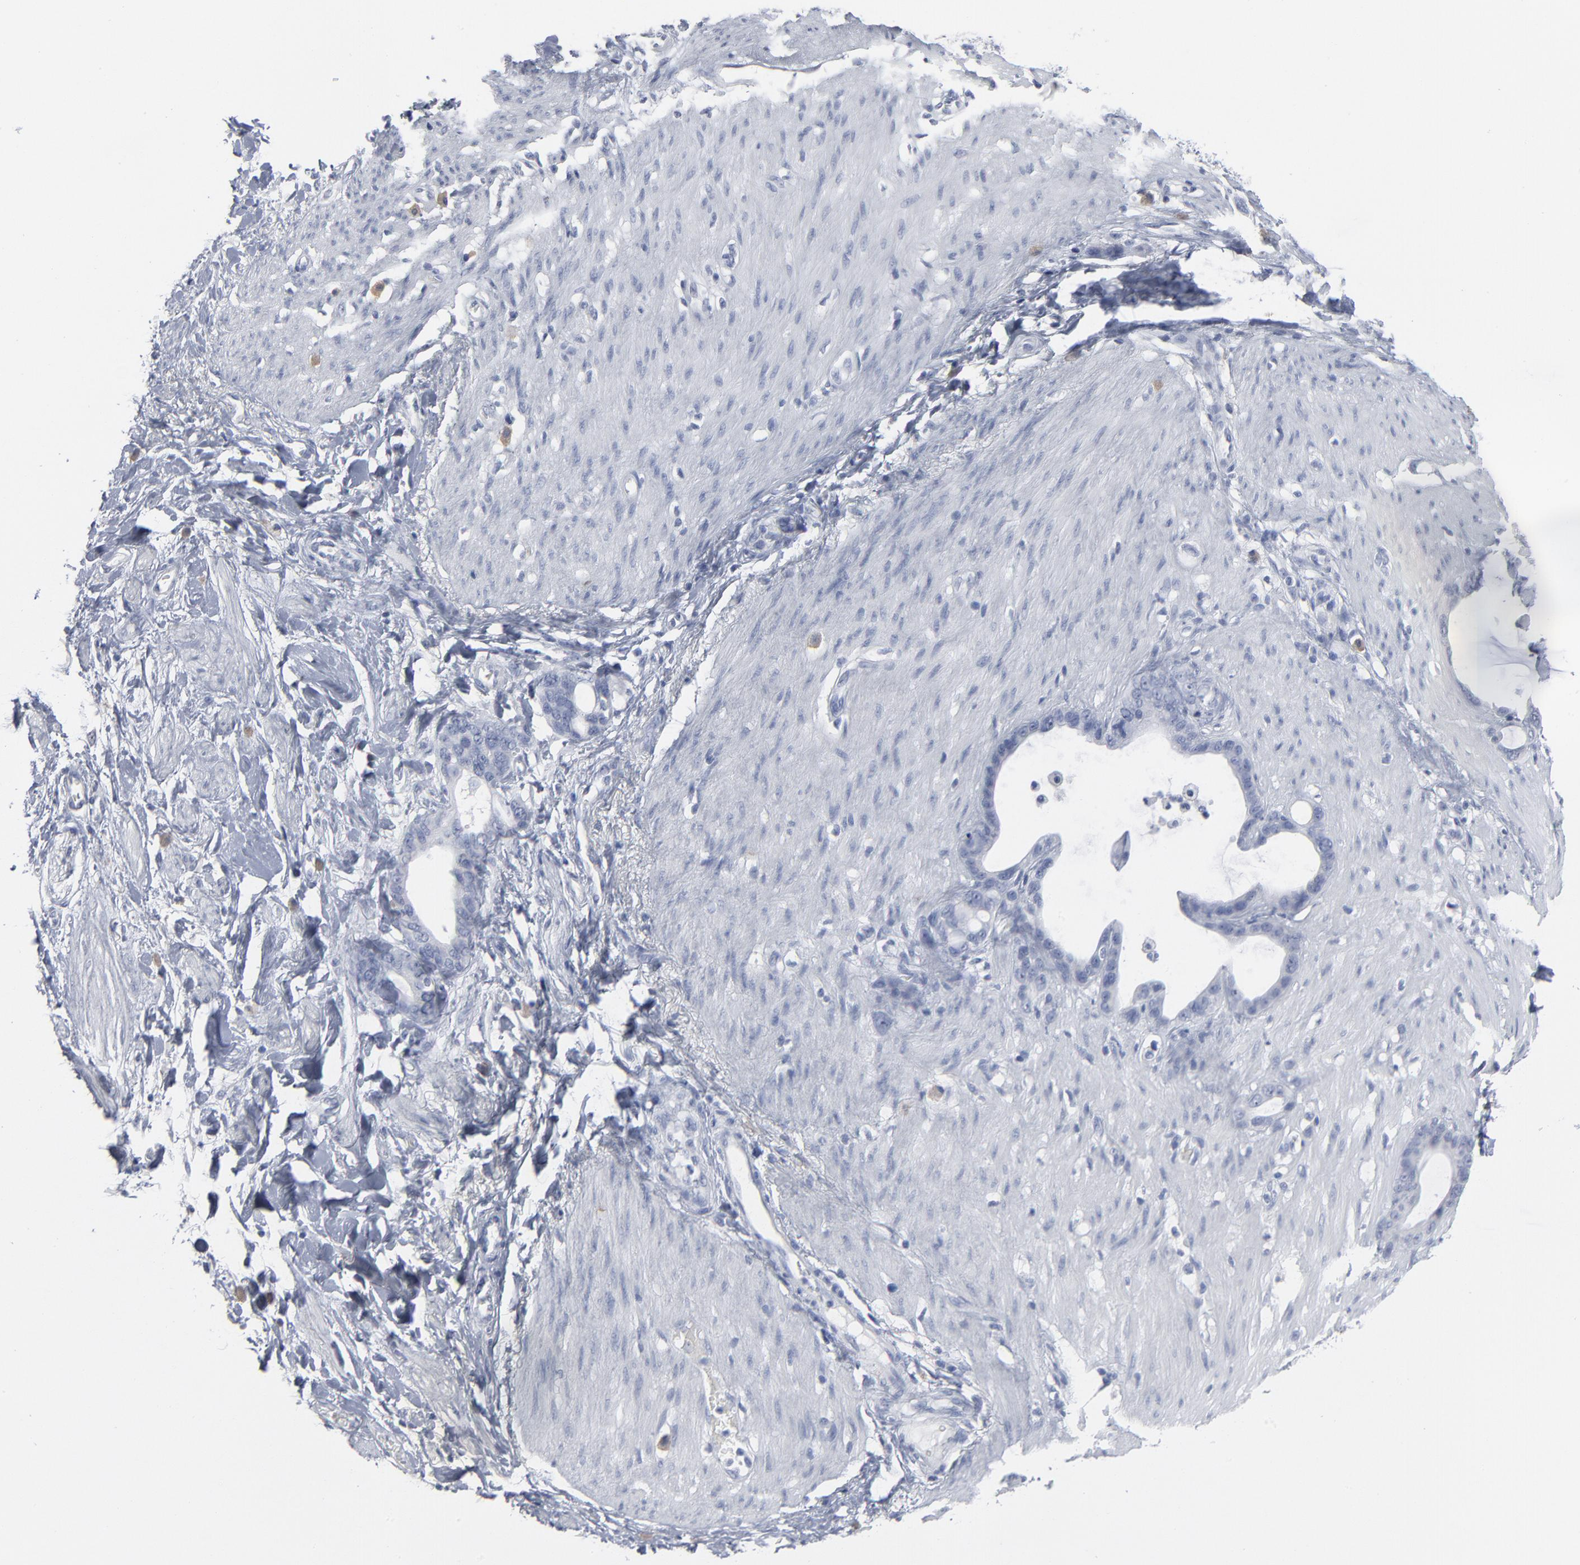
{"staining": {"intensity": "negative", "quantity": "none", "location": "none"}, "tissue": "stomach cancer", "cell_type": "Tumor cells", "image_type": "cancer", "snomed": [{"axis": "morphology", "description": "Adenocarcinoma, NOS"}, {"axis": "topography", "description": "Stomach"}], "caption": "Stomach adenocarcinoma stained for a protein using immunohistochemistry shows no staining tumor cells.", "gene": "PAGE1", "patient": {"sex": "female", "age": 75}}